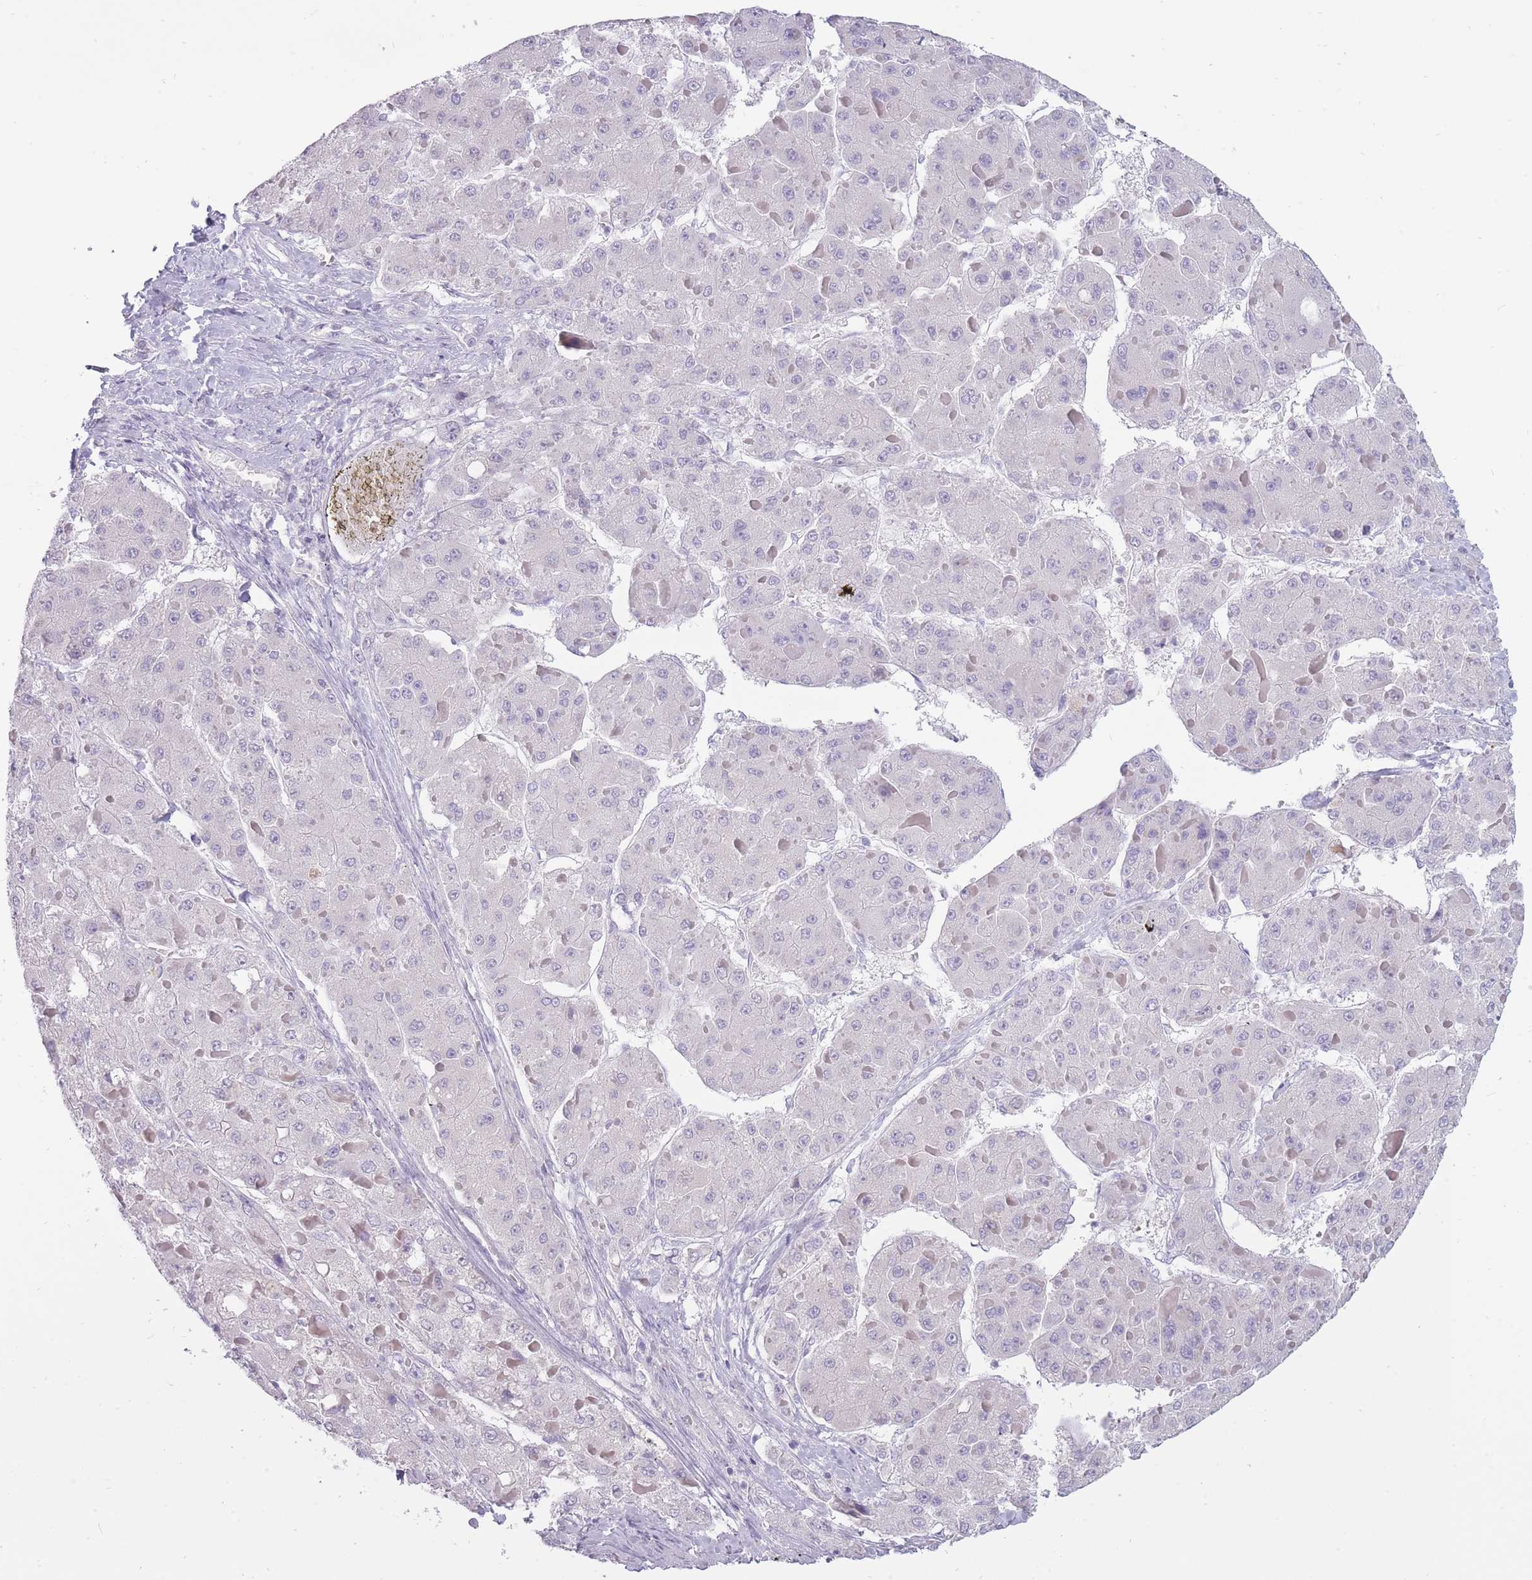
{"staining": {"intensity": "negative", "quantity": "none", "location": "none"}, "tissue": "liver cancer", "cell_type": "Tumor cells", "image_type": "cancer", "snomed": [{"axis": "morphology", "description": "Carcinoma, Hepatocellular, NOS"}, {"axis": "topography", "description": "Liver"}], "caption": "This is a histopathology image of immunohistochemistry staining of hepatocellular carcinoma (liver), which shows no expression in tumor cells.", "gene": "BDKRB2", "patient": {"sex": "female", "age": 73}}